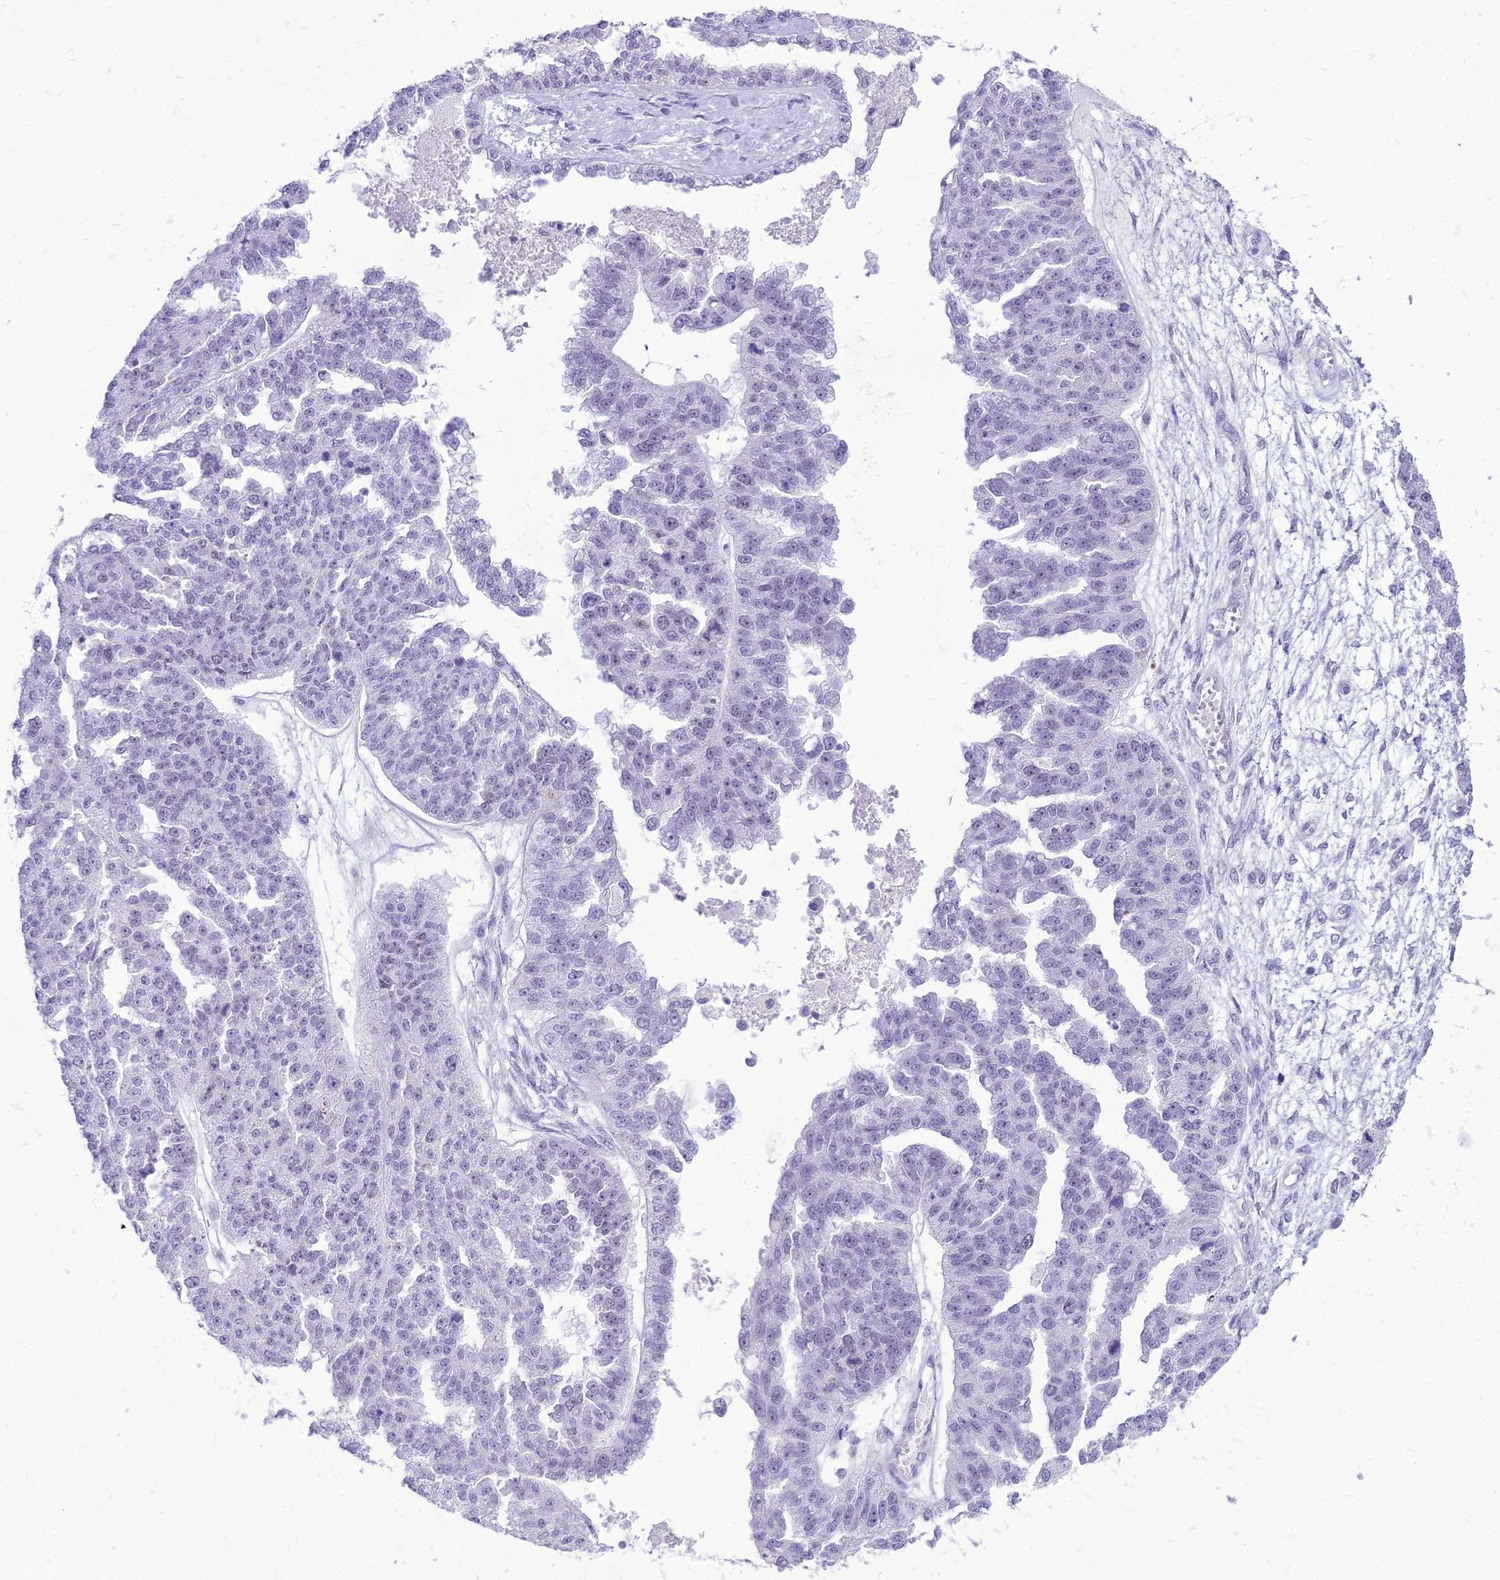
{"staining": {"intensity": "negative", "quantity": "none", "location": "none"}, "tissue": "ovarian cancer", "cell_type": "Tumor cells", "image_type": "cancer", "snomed": [{"axis": "morphology", "description": "Cystadenocarcinoma, serous, NOS"}, {"axis": "topography", "description": "Ovary"}], "caption": "Protein analysis of ovarian serous cystadenocarcinoma displays no significant positivity in tumor cells. The staining is performed using DAB brown chromogen with nuclei counter-stained in using hematoxylin.", "gene": "DHX40", "patient": {"sex": "female", "age": 58}}